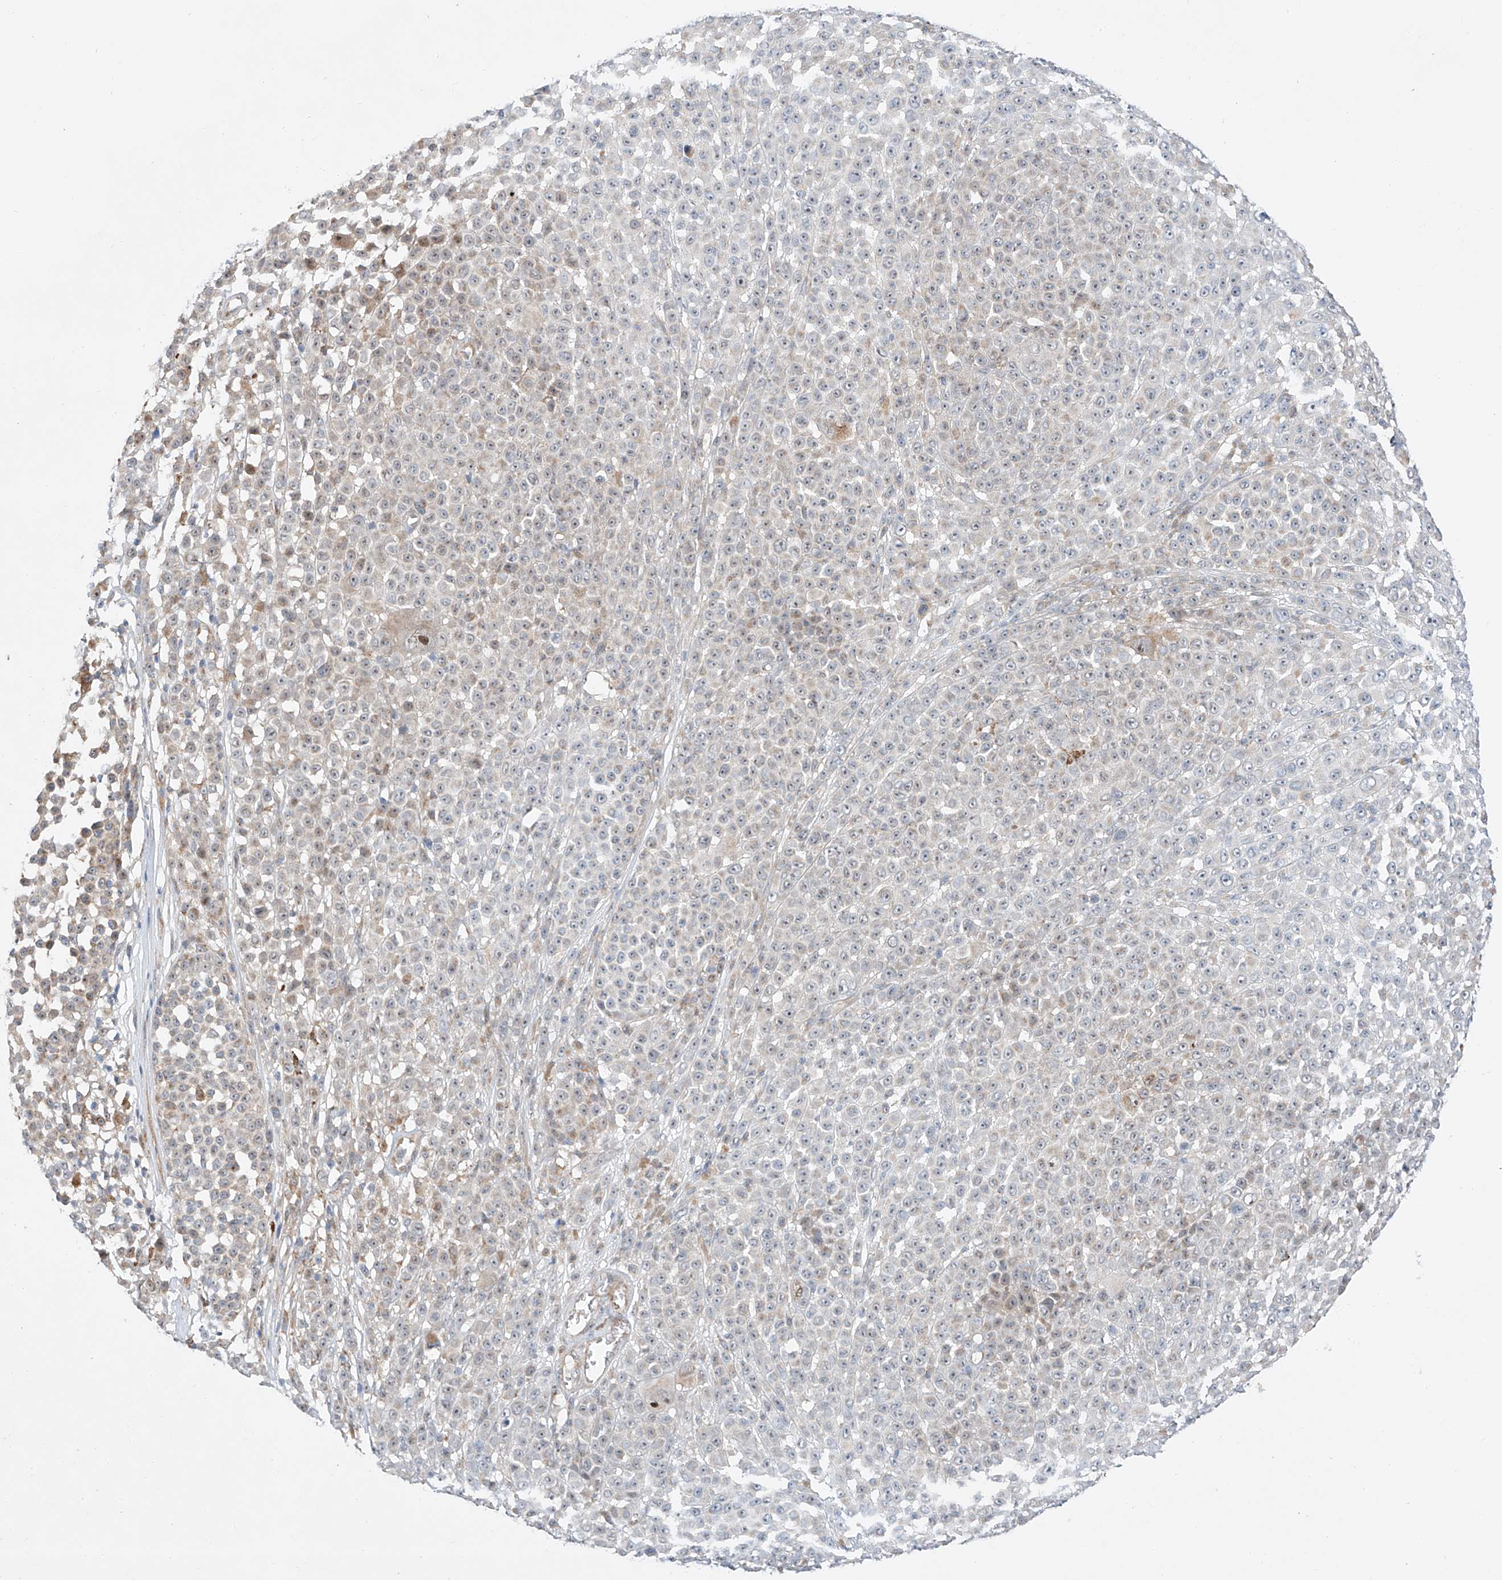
{"staining": {"intensity": "weak", "quantity": "<25%", "location": "cytoplasmic/membranous,nuclear"}, "tissue": "melanoma", "cell_type": "Tumor cells", "image_type": "cancer", "snomed": [{"axis": "morphology", "description": "Malignant melanoma, NOS"}, {"axis": "topography", "description": "Skin"}], "caption": "This is an IHC histopathology image of malignant melanoma. There is no staining in tumor cells.", "gene": "CLDND1", "patient": {"sex": "female", "age": 94}}